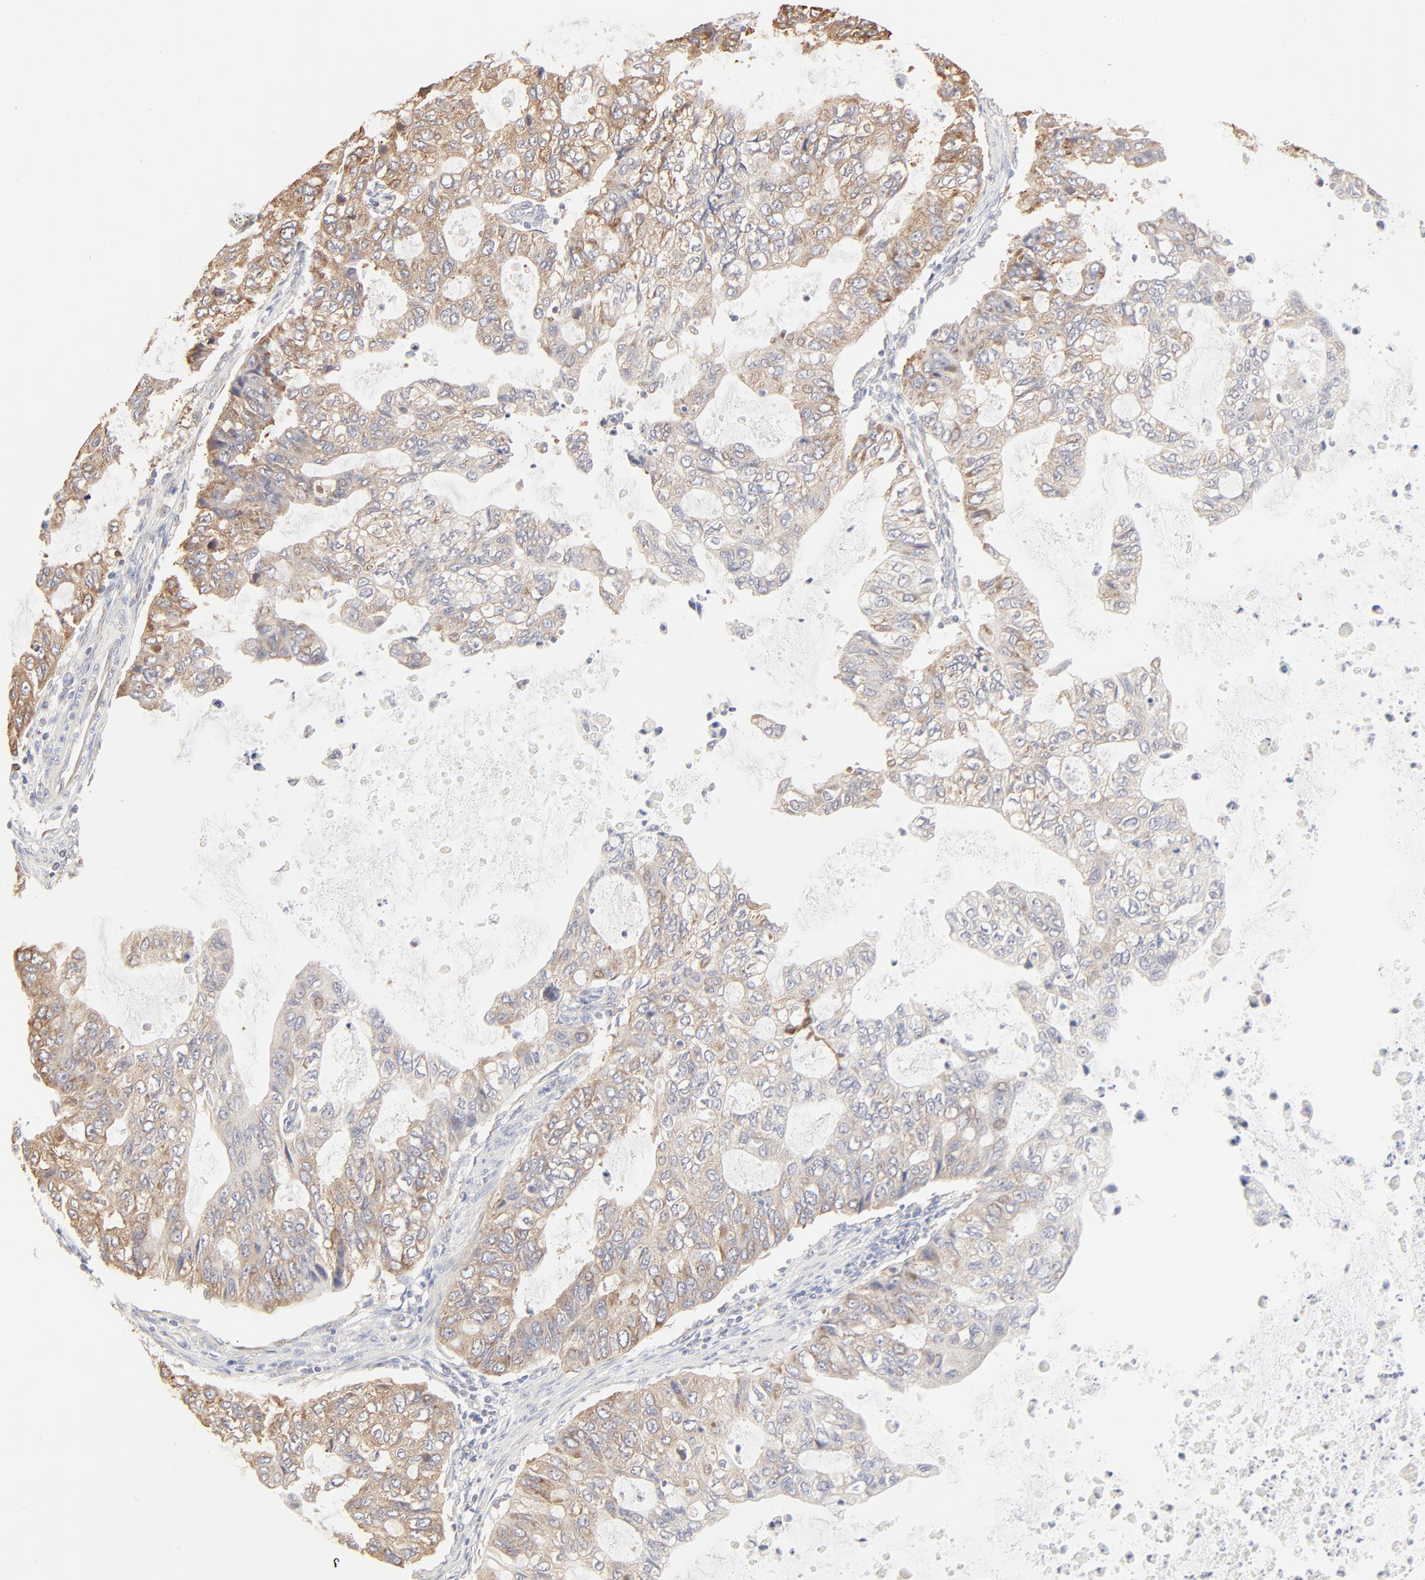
{"staining": {"intensity": "weak", "quantity": ">75%", "location": "cytoplasmic/membranous"}, "tissue": "stomach cancer", "cell_type": "Tumor cells", "image_type": "cancer", "snomed": [{"axis": "morphology", "description": "Adenocarcinoma, NOS"}, {"axis": "topography", "description": "Stomach, upper"}], "caption": "A low amount of weak cytoplasmic/membranous staining is present in approximately >75% of tumor cells in stomach cancer (adenocarcinoma) tissue. (IHC, brightfield microscopy, high magnification).", "gene": "RPS20", "patient": {"sex": "female", "age": 52}}